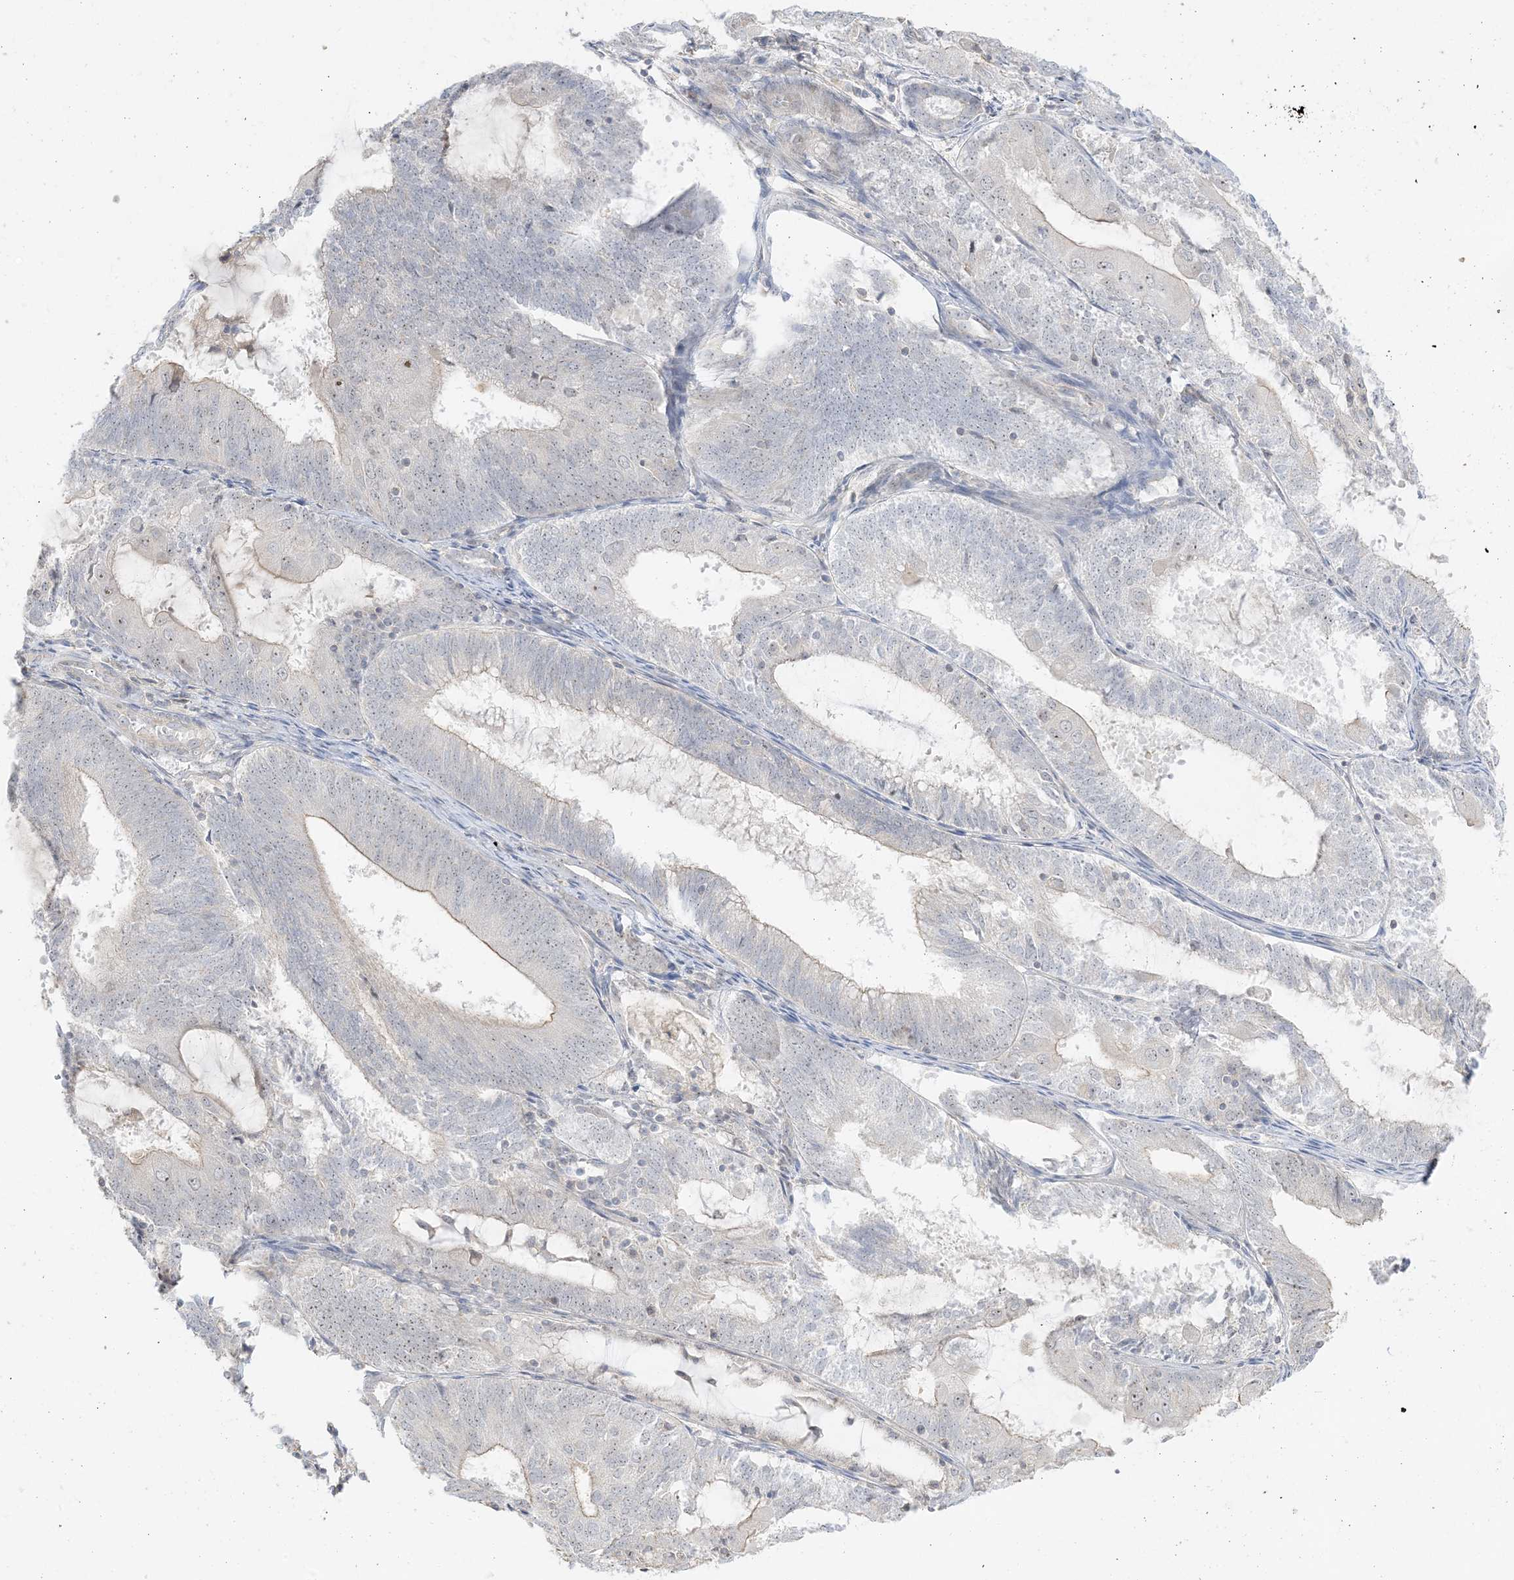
{"staining": {"intensity": "weak", "quantity": "<25%", "location": "nuclear"}, "tissue": "endometrial cancer", "cell_type": "Tumor cells", "image_type": "cancer", "snomed": [{"axis": "morphology", "description": "Adenocarcinoma, NOS"}, {"axis": "topography", "description": "Endometrium"}], "caption": "This is a micrograph of immunohistochemistry staining of endometrial adenocarcinoma, which shows no expression in tumor cells. (Immunohistochemistry, brightfield microscopy, high magnification).", "gene": "ETAA1", "patient": {"sex": "female", "age": 81}}